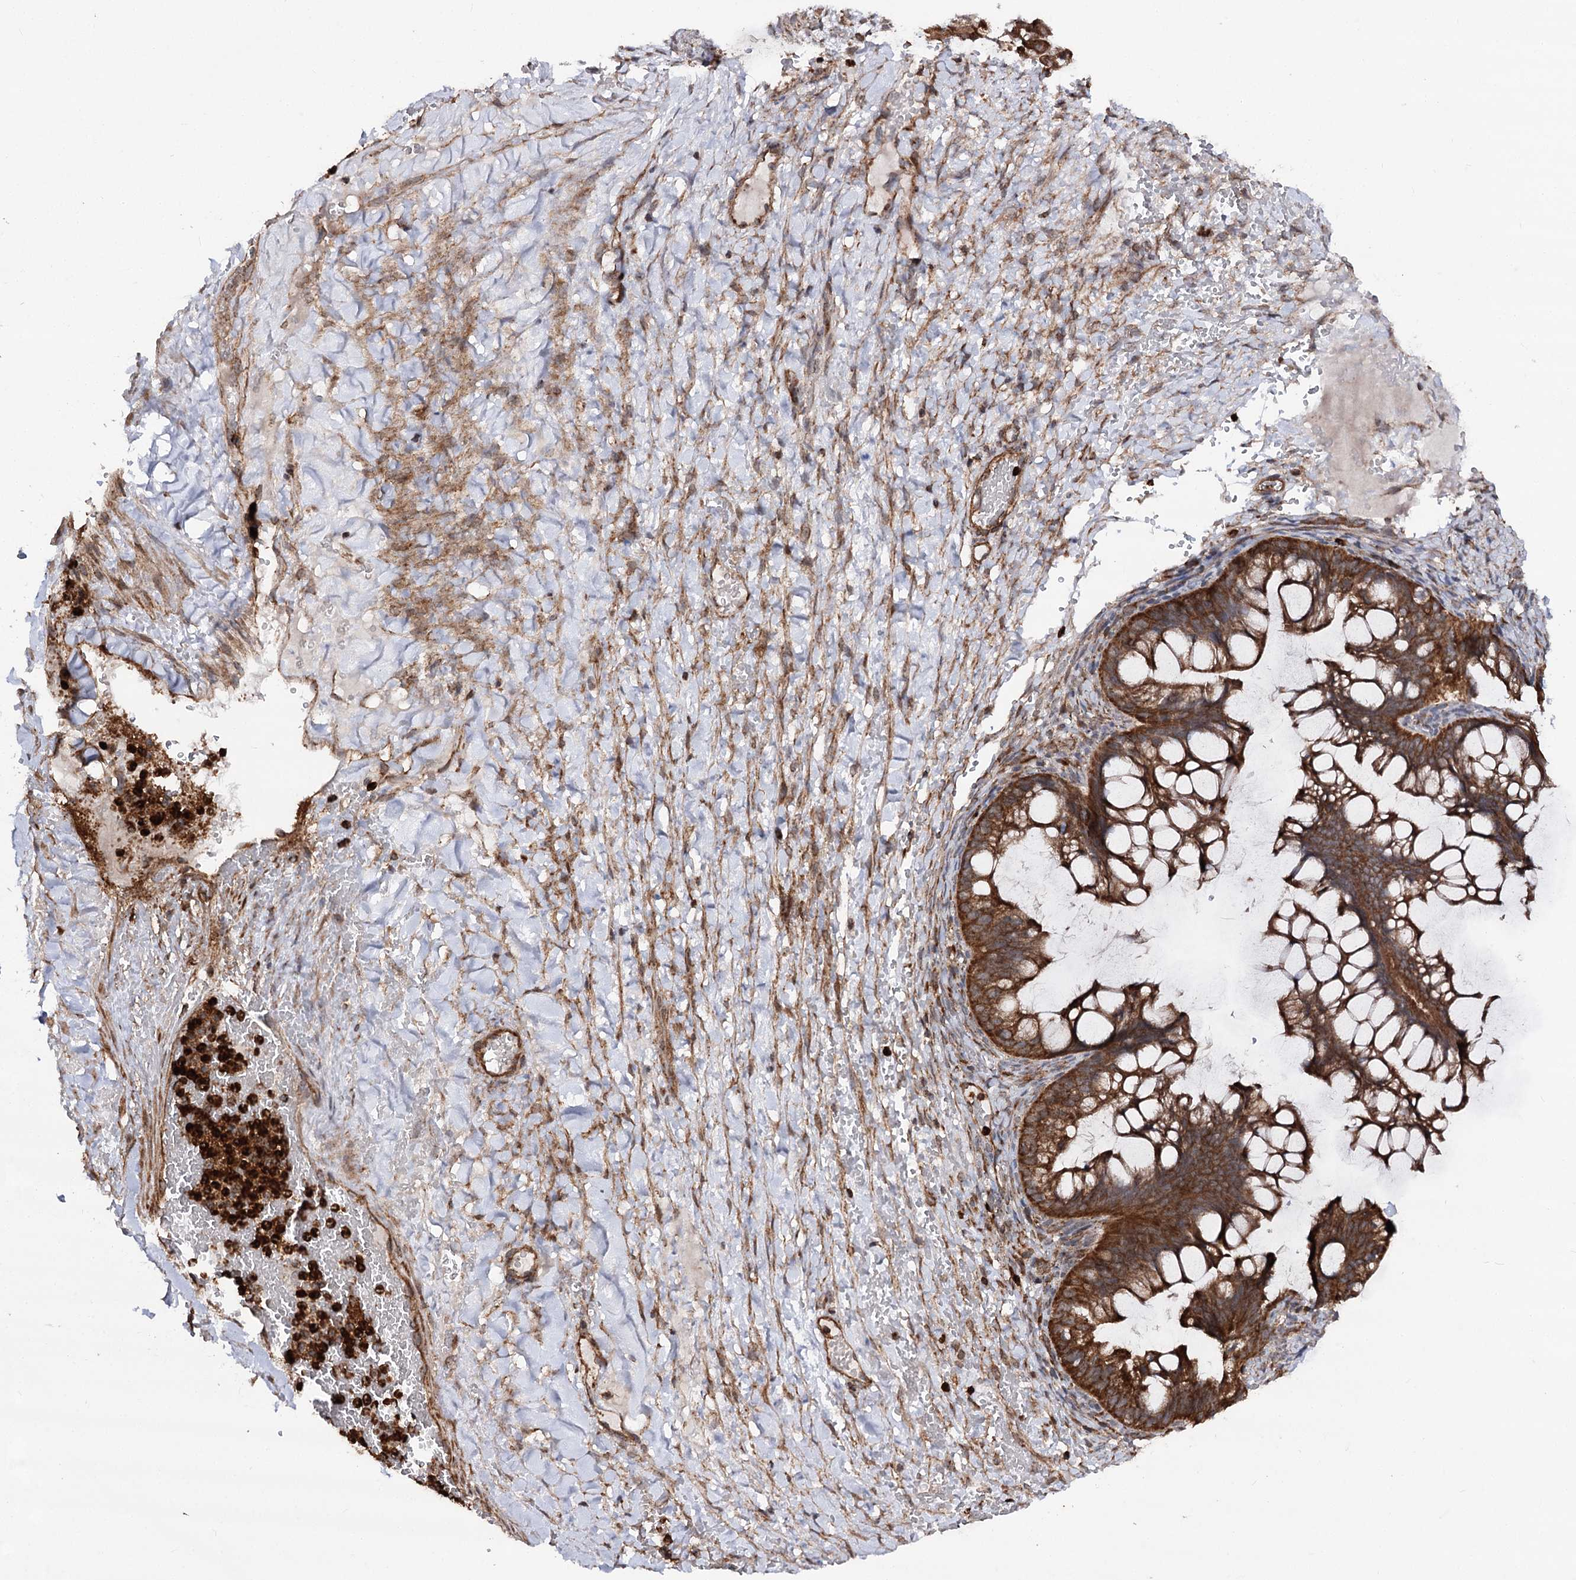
{"staining": {"intensity": "strong", "quantity": ">75%", "location": "cytoplasmic/membranous"}, "tissue": "ovarian cancer", "cell_type": "Tumor cells", "image_type": "cancer", "snomed": [{"axis": "morphology", "description": "Cystadenocarcinoma, mucinous, NOS"}, {"axis": "topography", "description": "Ovary"}], "caption": "IHC image of neoplastic tissue: human ovarian mucinous cystadenocarcinoma stained using IHC reveals high levels of strong protein expression localized specifically in the cytoplasmic/membranous of tumor cells, appearing as a cytoplasmic/membranous brown color.", "gene": "FGFR1OP2", "patient": {"sex": "female", "age": 73}}